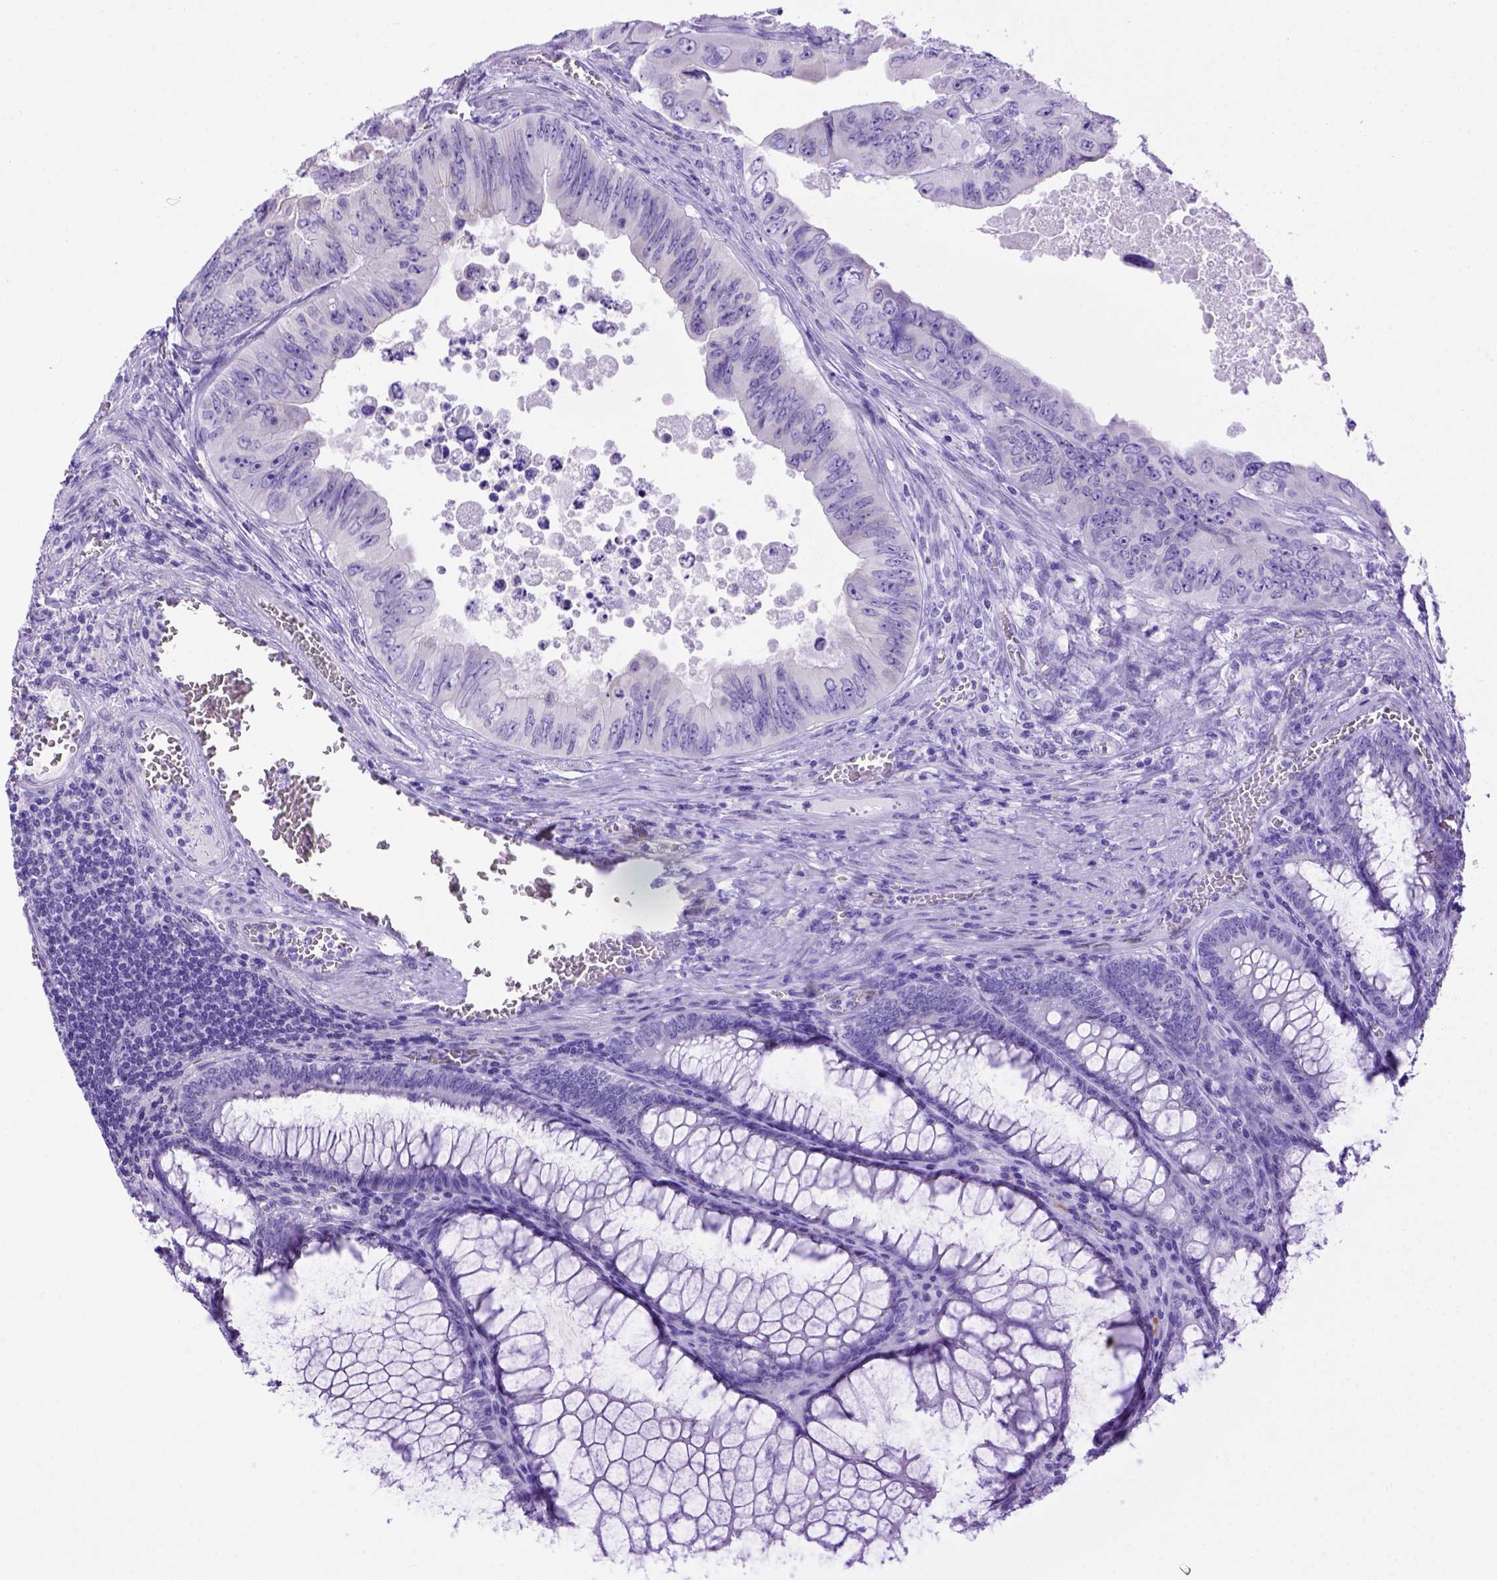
{"staining": {"intensity": "negative", "quantity": "none", "location": "none"}, "tissue": "colorectal cancer", "cell_type": "Tumor cells", "image_type": "cancer", "snomed": [{"axis": "morphology", "description": "Adenocarcinoma, NOS"}, {"axis": "topography", "description": "Colon"}], "caption": "Image shows no significant protein staining in tumor cells of colorectal cancer. The staining was performed using DAB to visualize the protein expression in brown, while the nuclei were stained in blue with hematoxylin (Magnification: 20x).", "gene": "MEOX2", "patient": {"sex": "female", "age": 84}}